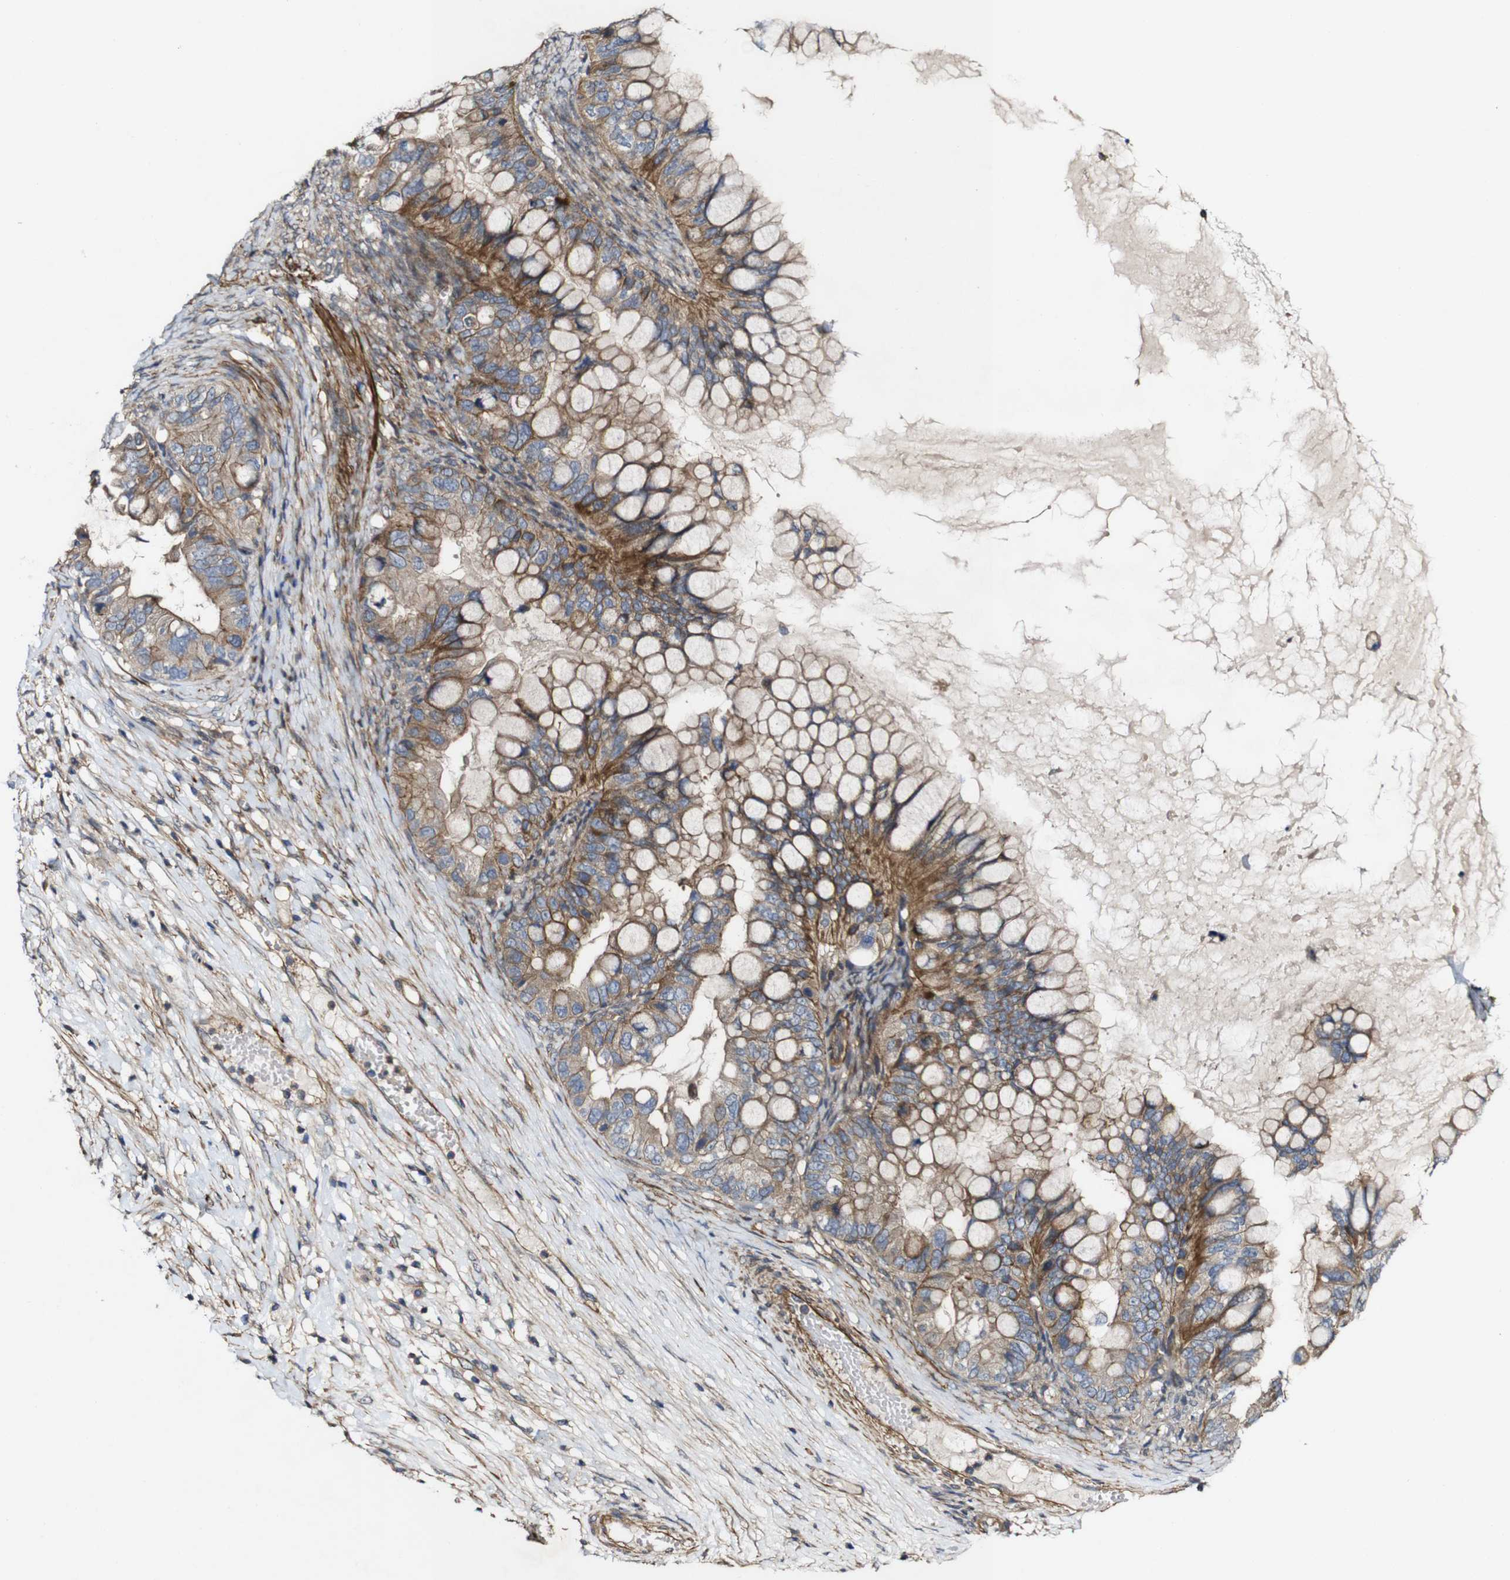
{"staining": {"intensity": "weak", "quantity": ">75%", "location": "cytoplasmic/membranous"}, "tissue": "ovarian cancer", "cell_type": "Tumor cells", "image_type": "cancer", "snomed": [{"axis": "morphology", "description": "Cystadenocarcinoma, mucinous, NOS"}, {"axis": "topography", "description": "Ovary"}], "caption": "Protein analysis of ovarian cancer (mucinous cystadenocarcinoma) tissue demonstrates weak cytoplasmic/membranous staining in approximately >75% of tumor cells.", "gene": "GSDME", "patient": {"sex": "female", "age": 80}}